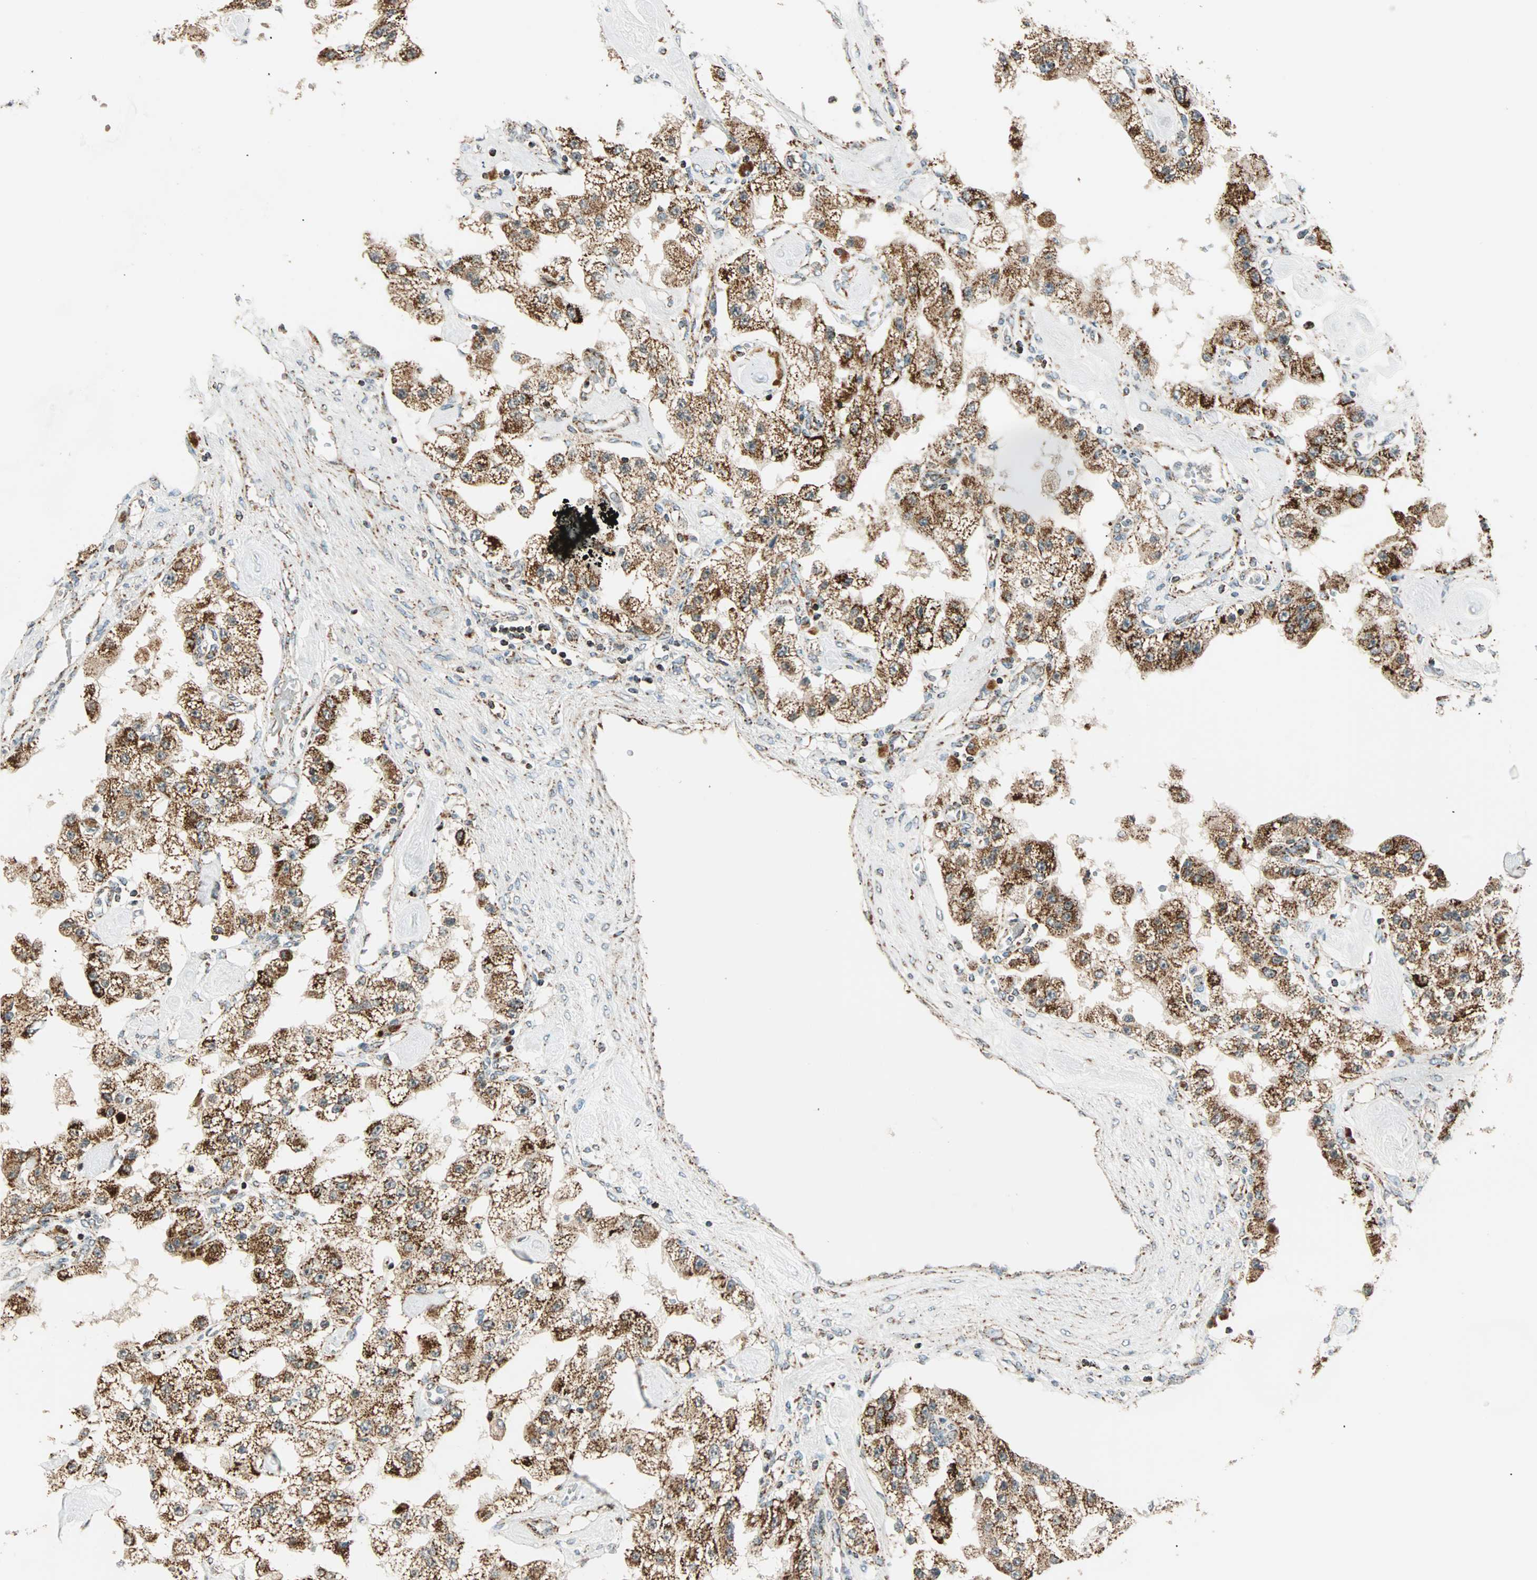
{"staining": {"intensity": "moderate", "quantity": ">75%", "location": "cytoplasmic/membranous"}, "tissue": "carcinoid", "cell_type": "Tumor cells", "image_type": "cancer", "snomed": [{"axis": "morphology", "description": "Carcinoid, malignant, NOS"}, {"axis": "topography", "description": "Pancreas"}], "caption": "Human carcinoid (malignant) stained with a protein marker exhibits moderate staining in tumor cells.", "gene": "SPRY4", "patient": {"sex": "male", "age": 41}}